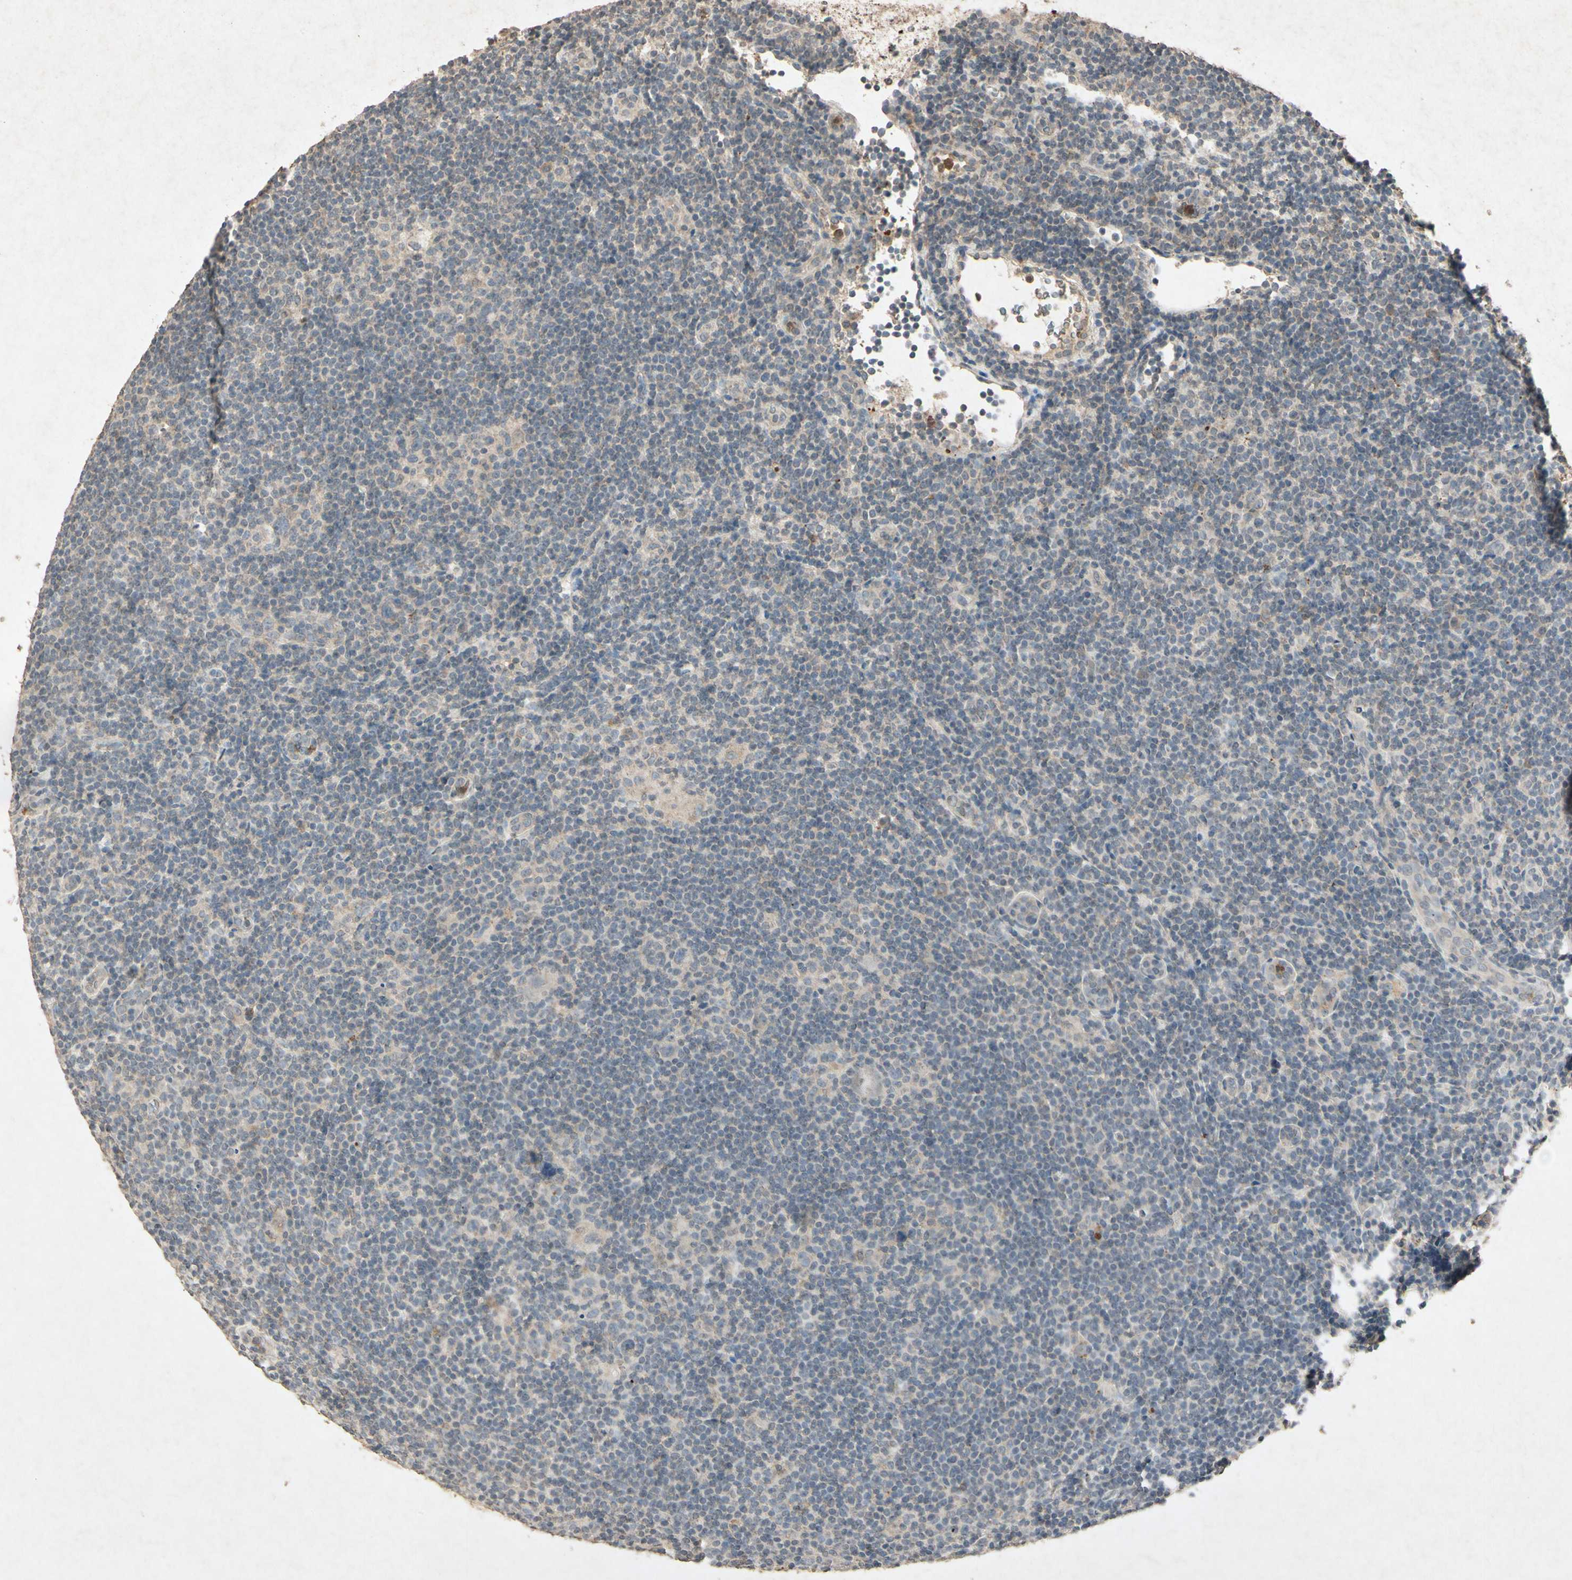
{"staining": {"intensity": "negative", "quantity": "none", "location": "none"}, "tissue": "lymphoma", "cell_type": "Tumor cells", "image_type": "cancer", "snomed": [{"axis": "morphology", "description": "Hodgkin's disease, NOS"}, {"axis": "topography", "description": "Lymph node"}], "caption": "Immunohistochemistry micrograph of neoplastic tissue: Hodgkin's disease stained with DAB displays no significant protein expression in tumor cells. (DAB (3,3'-diaminobenzidine) immunohistochemistry visualized using brightfield microscopy, high magnification).", "gene": "MSRB1", "patient": {"sex": "female", "age": 57}}